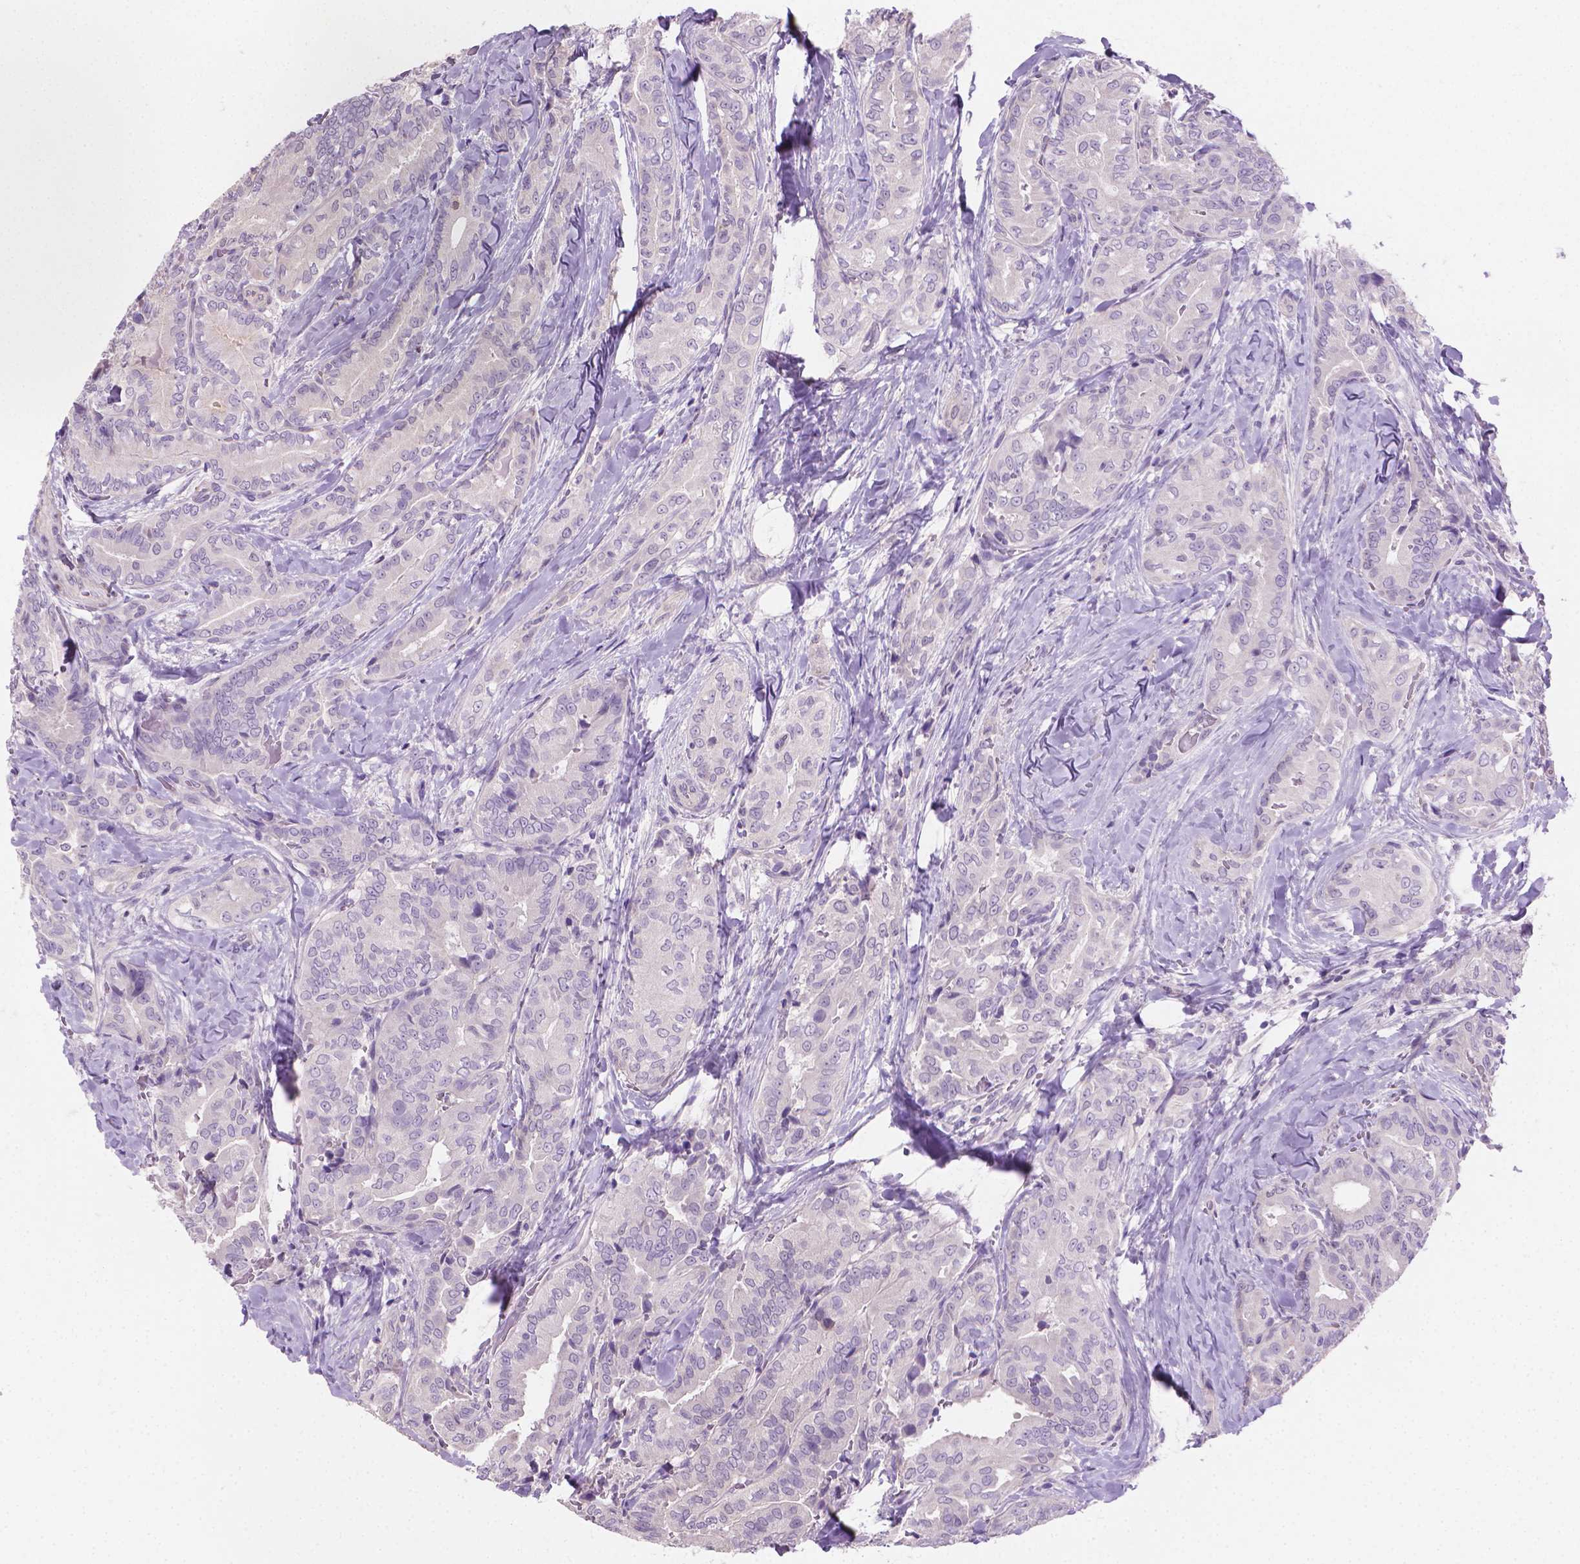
{"staining": {"intensity": "negative", "quantity": "none", "location": "none"}, "tissue": "thyroid cancer", "cell_type": "Tumor cells", "image_type": "cancer", "snomed": [{"axis": "morphology", "description": "Papillary adenocarcinoma, NOS"}, {"axis": "topography", "description": "Thyroid gland"}], "caption": "Thyroid cancer was stained to show a protein in brown. There is no significant positivity in tumor cells. (Stains: DAB immunohistochemistry (IHC) with hematoxylin counter stain, Microscopy: brightfield microscopy at high magnification).", "gene": "GSDMA", "patient": {"sex": "male", "age": 61}}